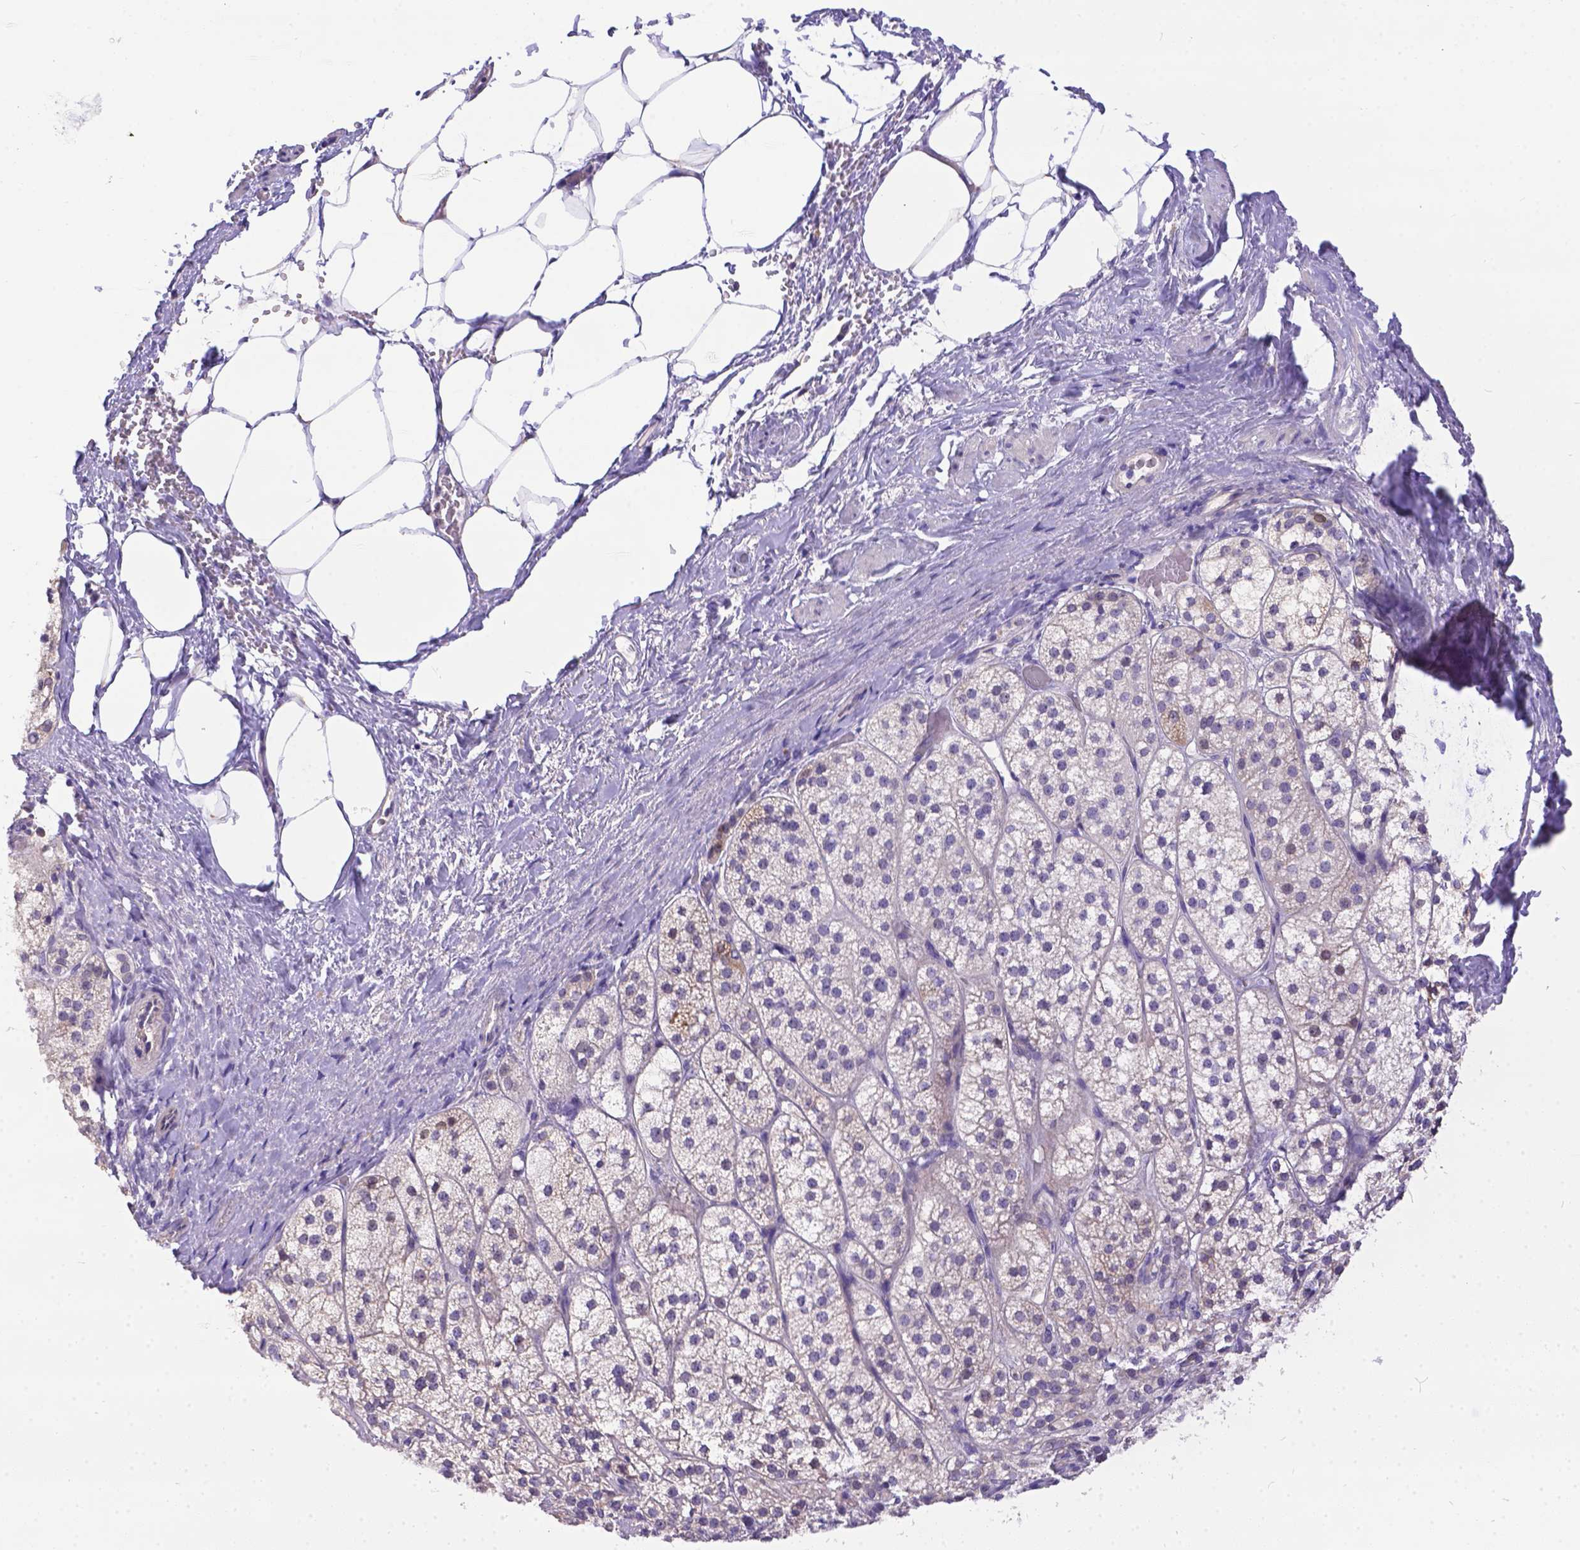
{"staining": {"intensity": "weak", "quantity": "<25%", "location": "cytoplasmic/membranous"}, "tissue": "adrenal gland", "cell_type": "Glandular cells", "image_type": "normal", "snomed": [{"axis": "morphology", "description": "Normal tissue, NOS"}, {"axis": "topography", "description": "Adrenal gland"}], "caption": "A micrograph of adrenal gland stained for a protein reveals no brown staining in glandular cells.", "gene": "DLEC1", "patient": {"sex": "female", "age": 60}}